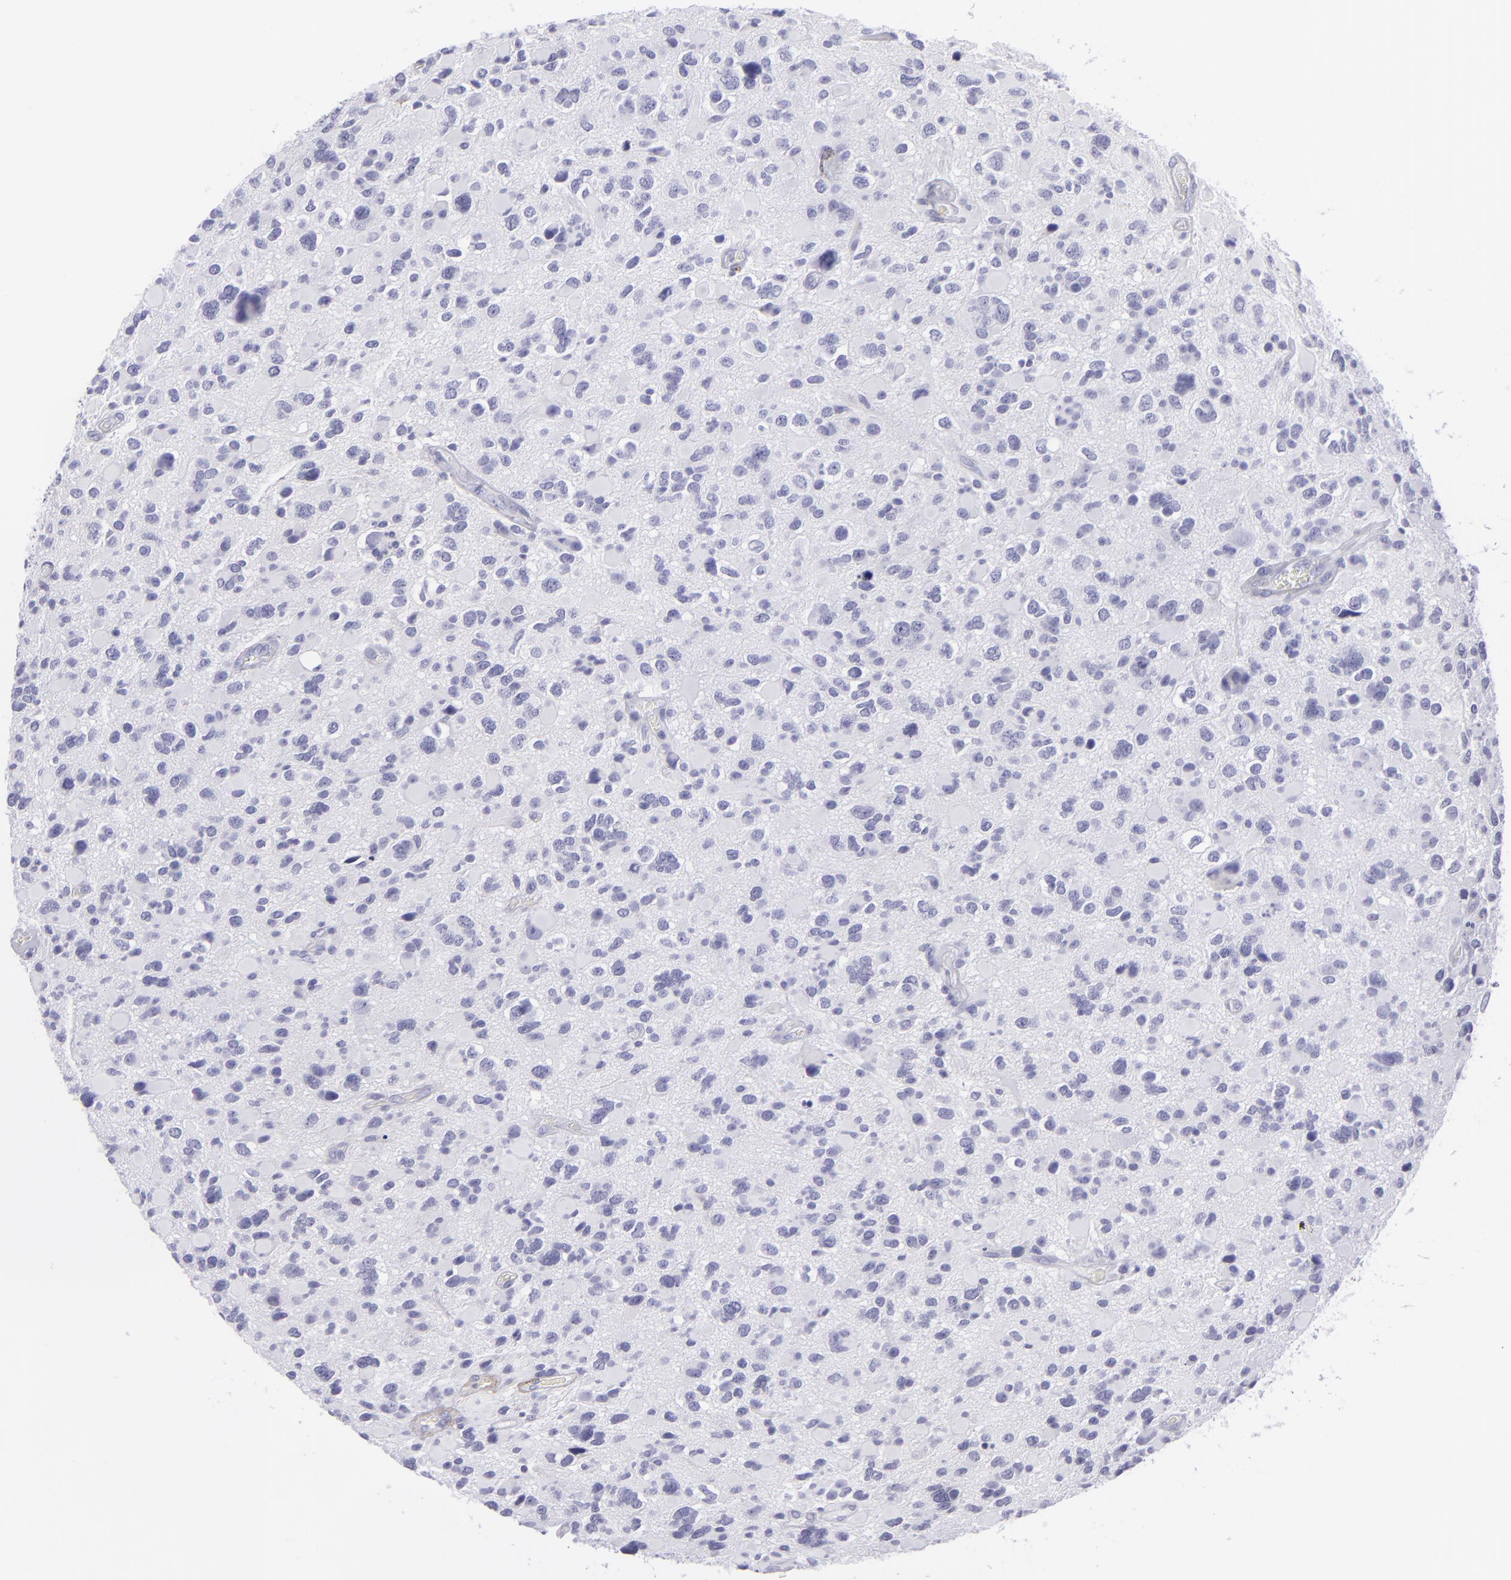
{"staining": {"intensity": "negative", "quantity": "none", "location": "none"}, "tissue": "glioma", "cell_type": "Tumor cells", "image_type": "cancer", "snomed": [{"axis": "morphology", "description": "Glioma, malignant, High grade"}, {"axis": "topography", "description": "Brain"}], "caption": "Micrograph shows no significant protein positivity in tumor cells of malignant glioma (high-grade).", "gene": "THBD", "patient": {"sex": "female", "age": 37}}